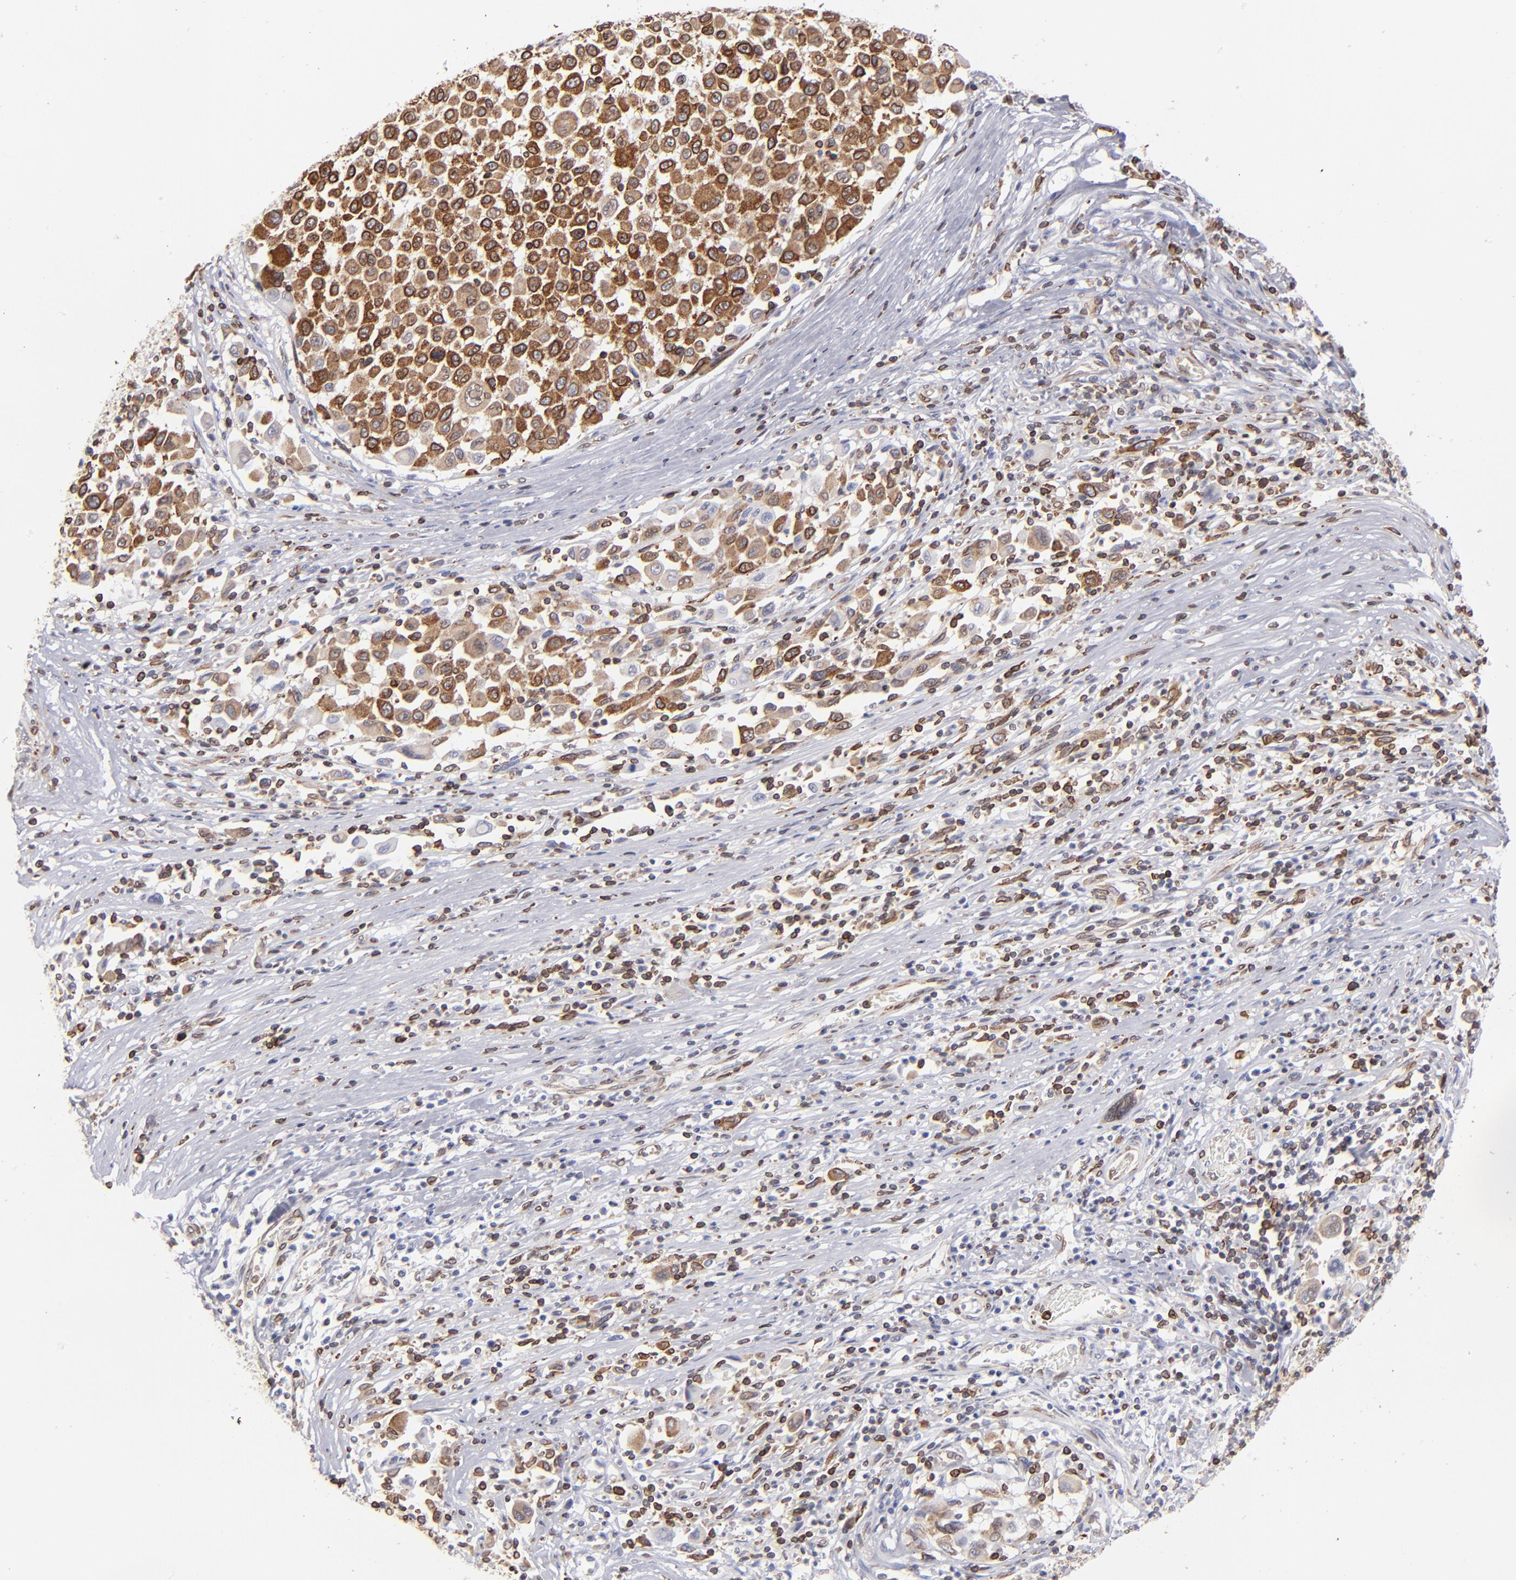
{"staining": {"intensity": "strong", "quantity": ">75%", "location": "cytoplasmic/membranous"}, "tissue": "melanoma", "cell_type": "Tumor cells", "image_type": "cancer", "snomed": [{"axis": "morphology", "description": "Malignant melanoma, Metastatic site"}, {"axis": "topography", "description": "Lymph node"}], "caption": "Tumor cells exhibit high levels of strong cytoplasmic/membranous staining in about >75% of cells in human malignant melanoma (metastatic site). The protein is stained brown, and the nuclei are stained in blue (DAB IHC with brightfield microscopy, high magnification).", "gene": "TMX1", "patient": {"sex": "male", "age": 61}}